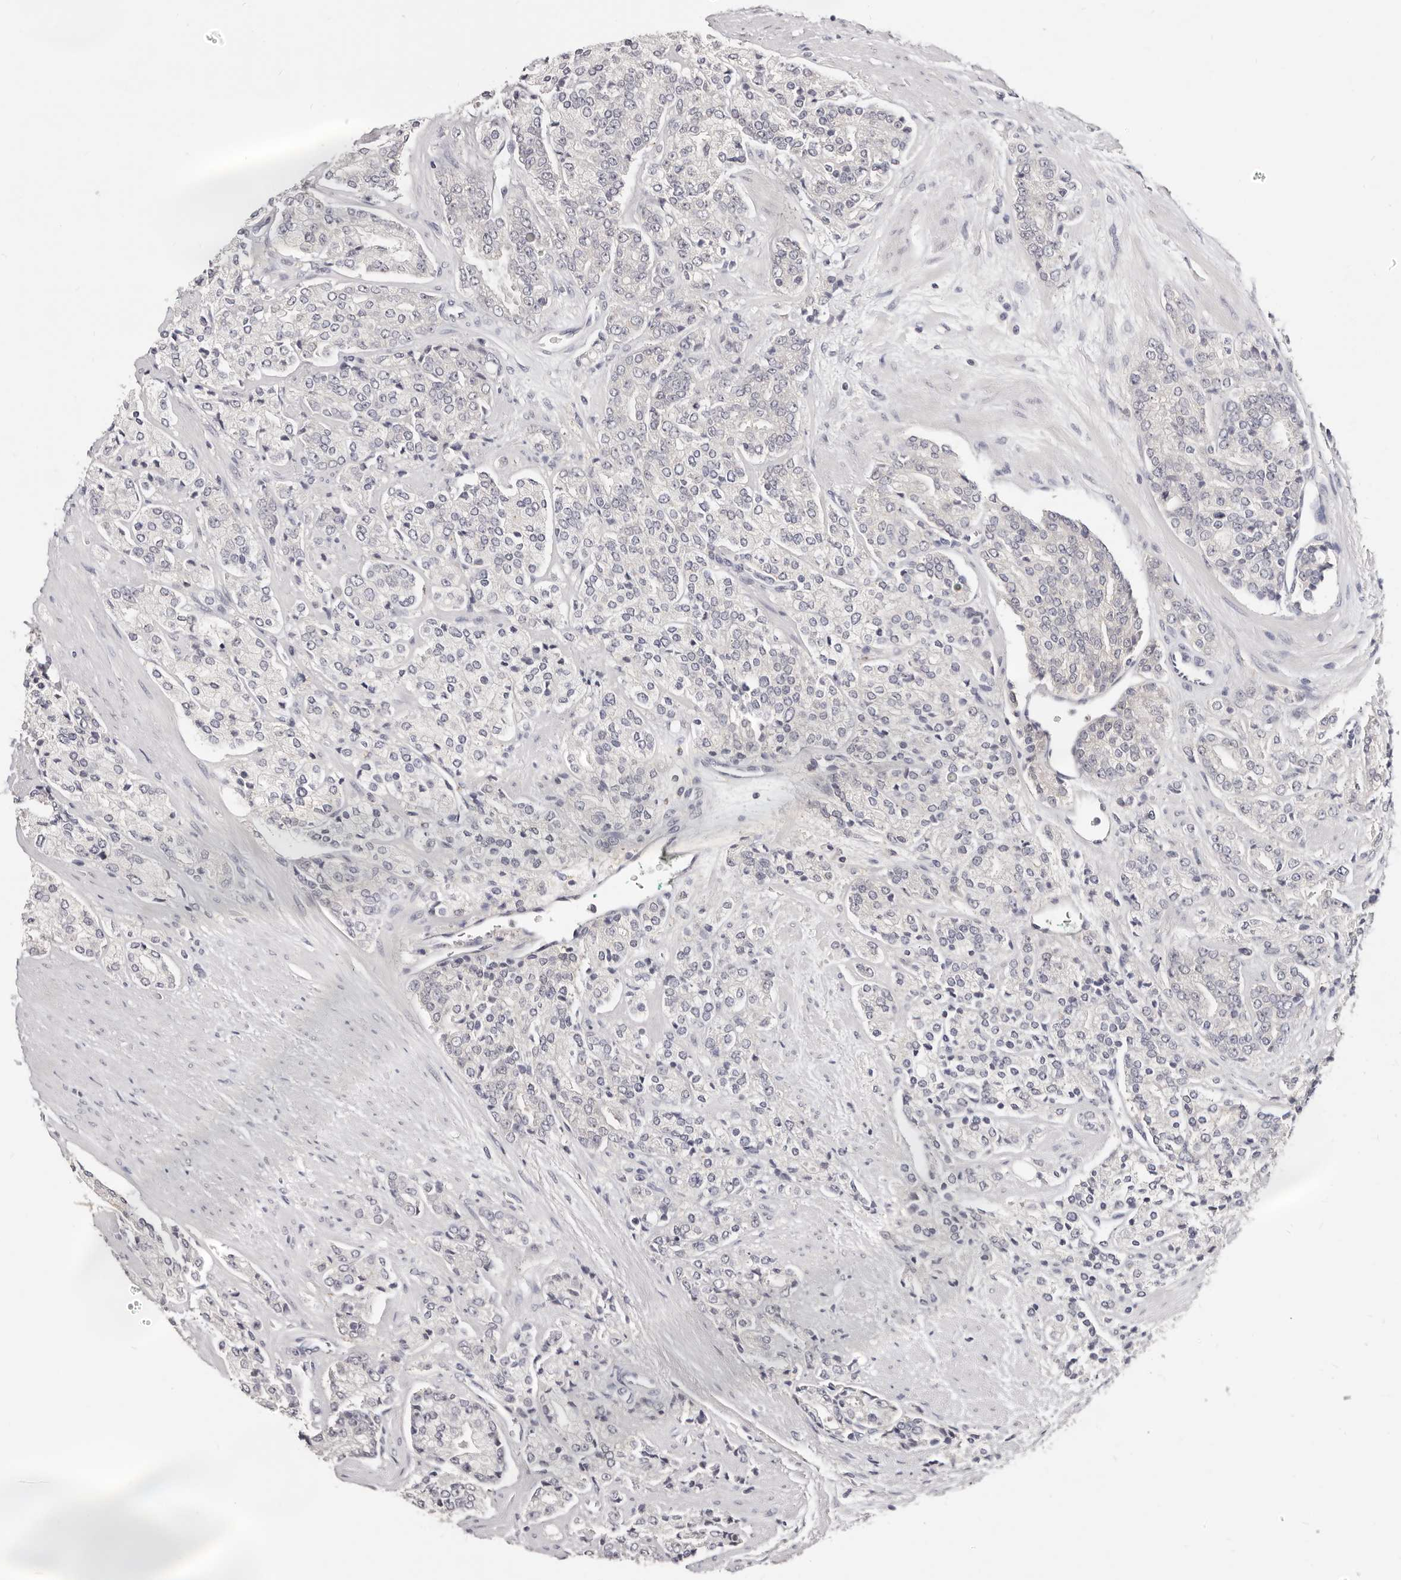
{"staining": {"intensity": "negative", "quantity": "none", "location": "none"}, "tissue": "prostate cancer", "cell_type": "Tumor cells", "image_type": "cancer", "snomed": [{"axis": "morphology", "description": "Adenocarcinoma, High grade"}, {"axis": "topography", "description": "Prostate"}], "caption": "A photomicrograph of human prostate adenocarcinoma (high-grade) is negative for staining in tumor cells.", "gene": "TSPAN13", "patient": {"sex": "male", "age": 71}}